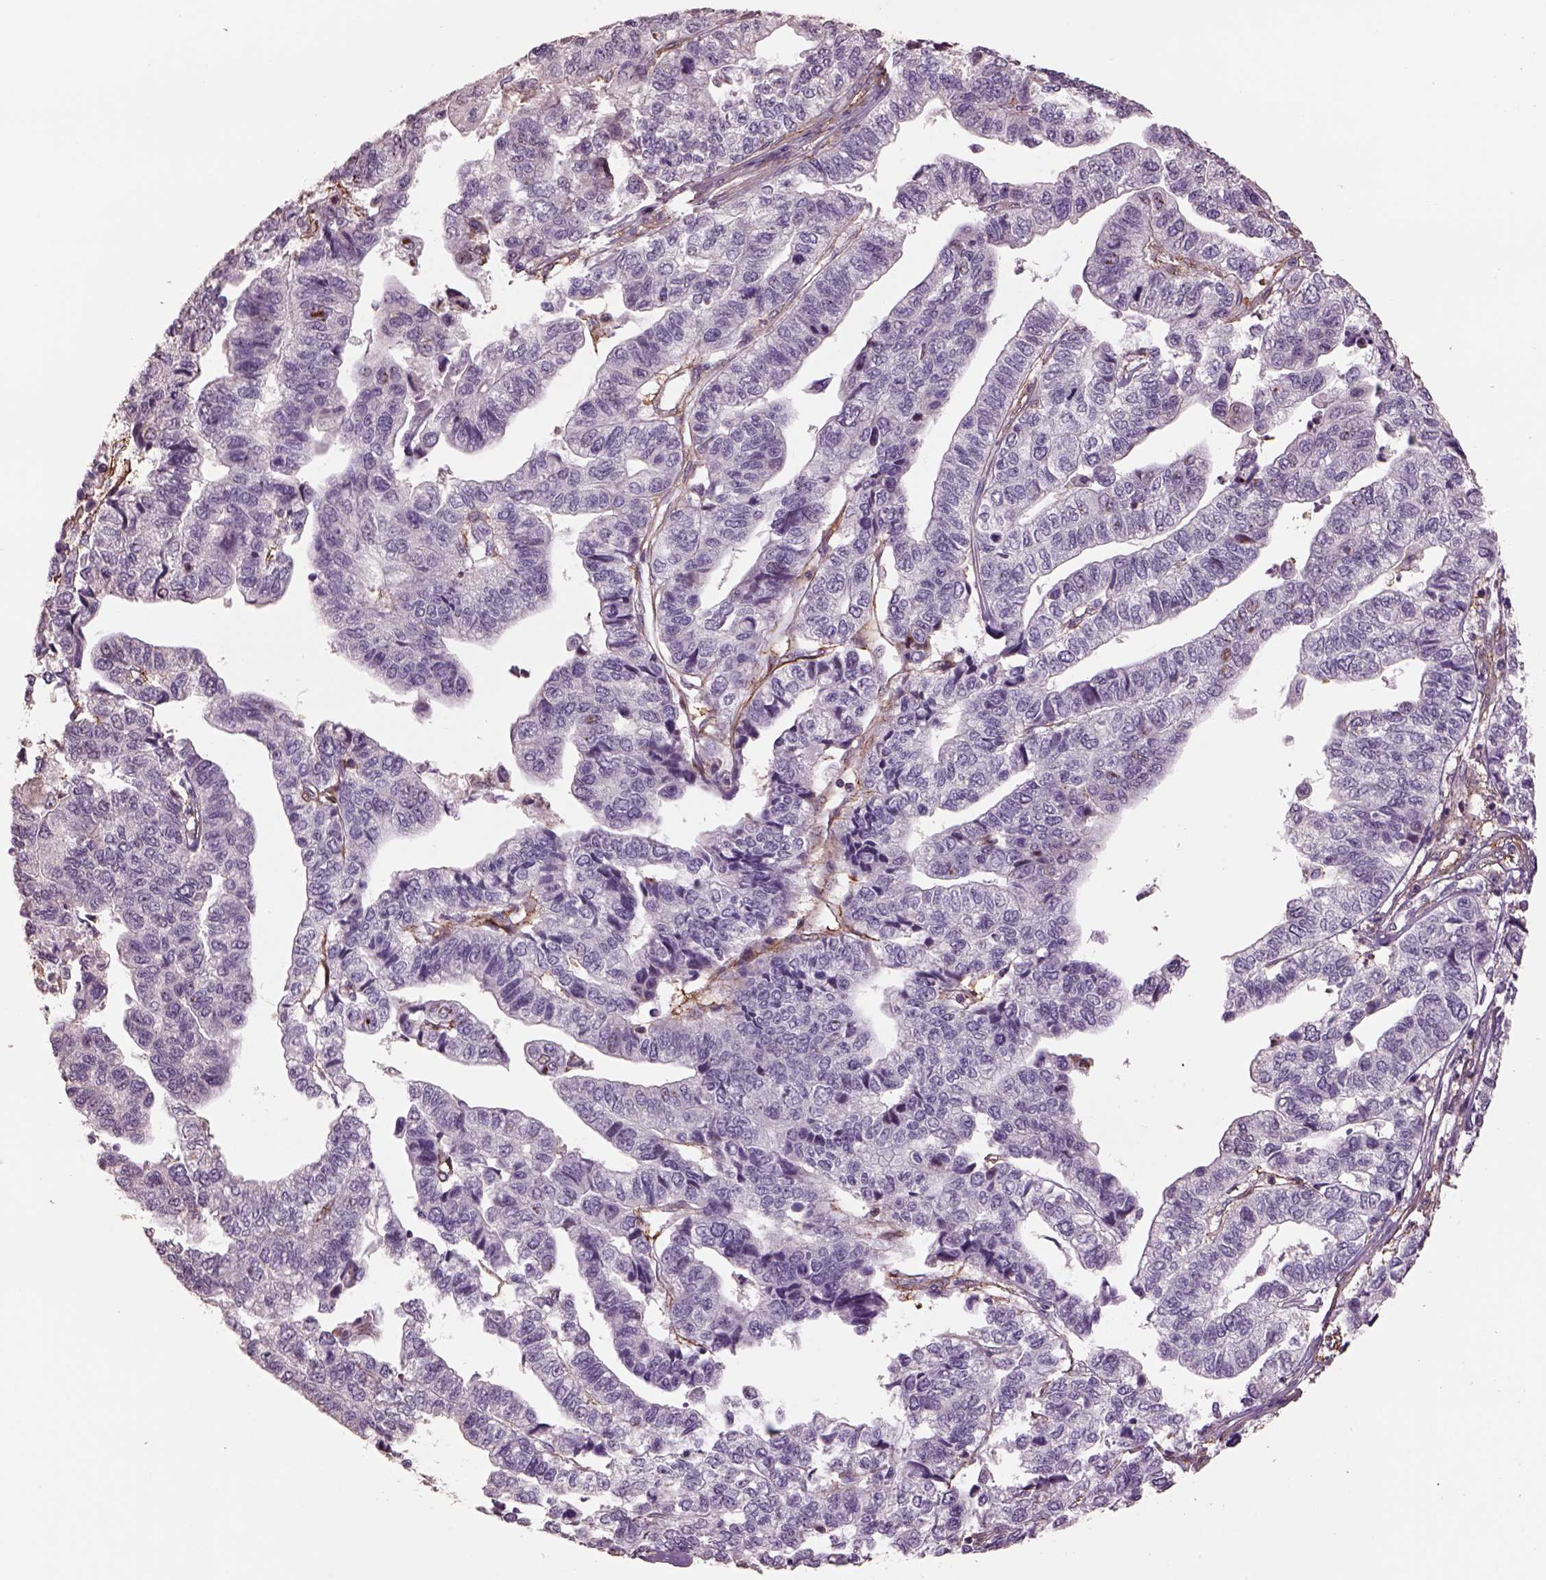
{"staining": {"intensity": "negative", "quantity": "none", "location": "none"}, "tissue": "stomach cancer", "cell_type": "Tumor cells", "image_type": "cancer", "snomed": [{"axis": "morphology", "description": "Adenocarcinoma, NOS"}, {"axis": "topography", "description": "Stomach, upper"}], "caption": "Immunohistochemical staining of human stomach cancer (adenocarcinoma) reveals no significant positivity in tumor cells.", "gene": "LIN7A", "patient": {"sex": "female", "age": 67}}